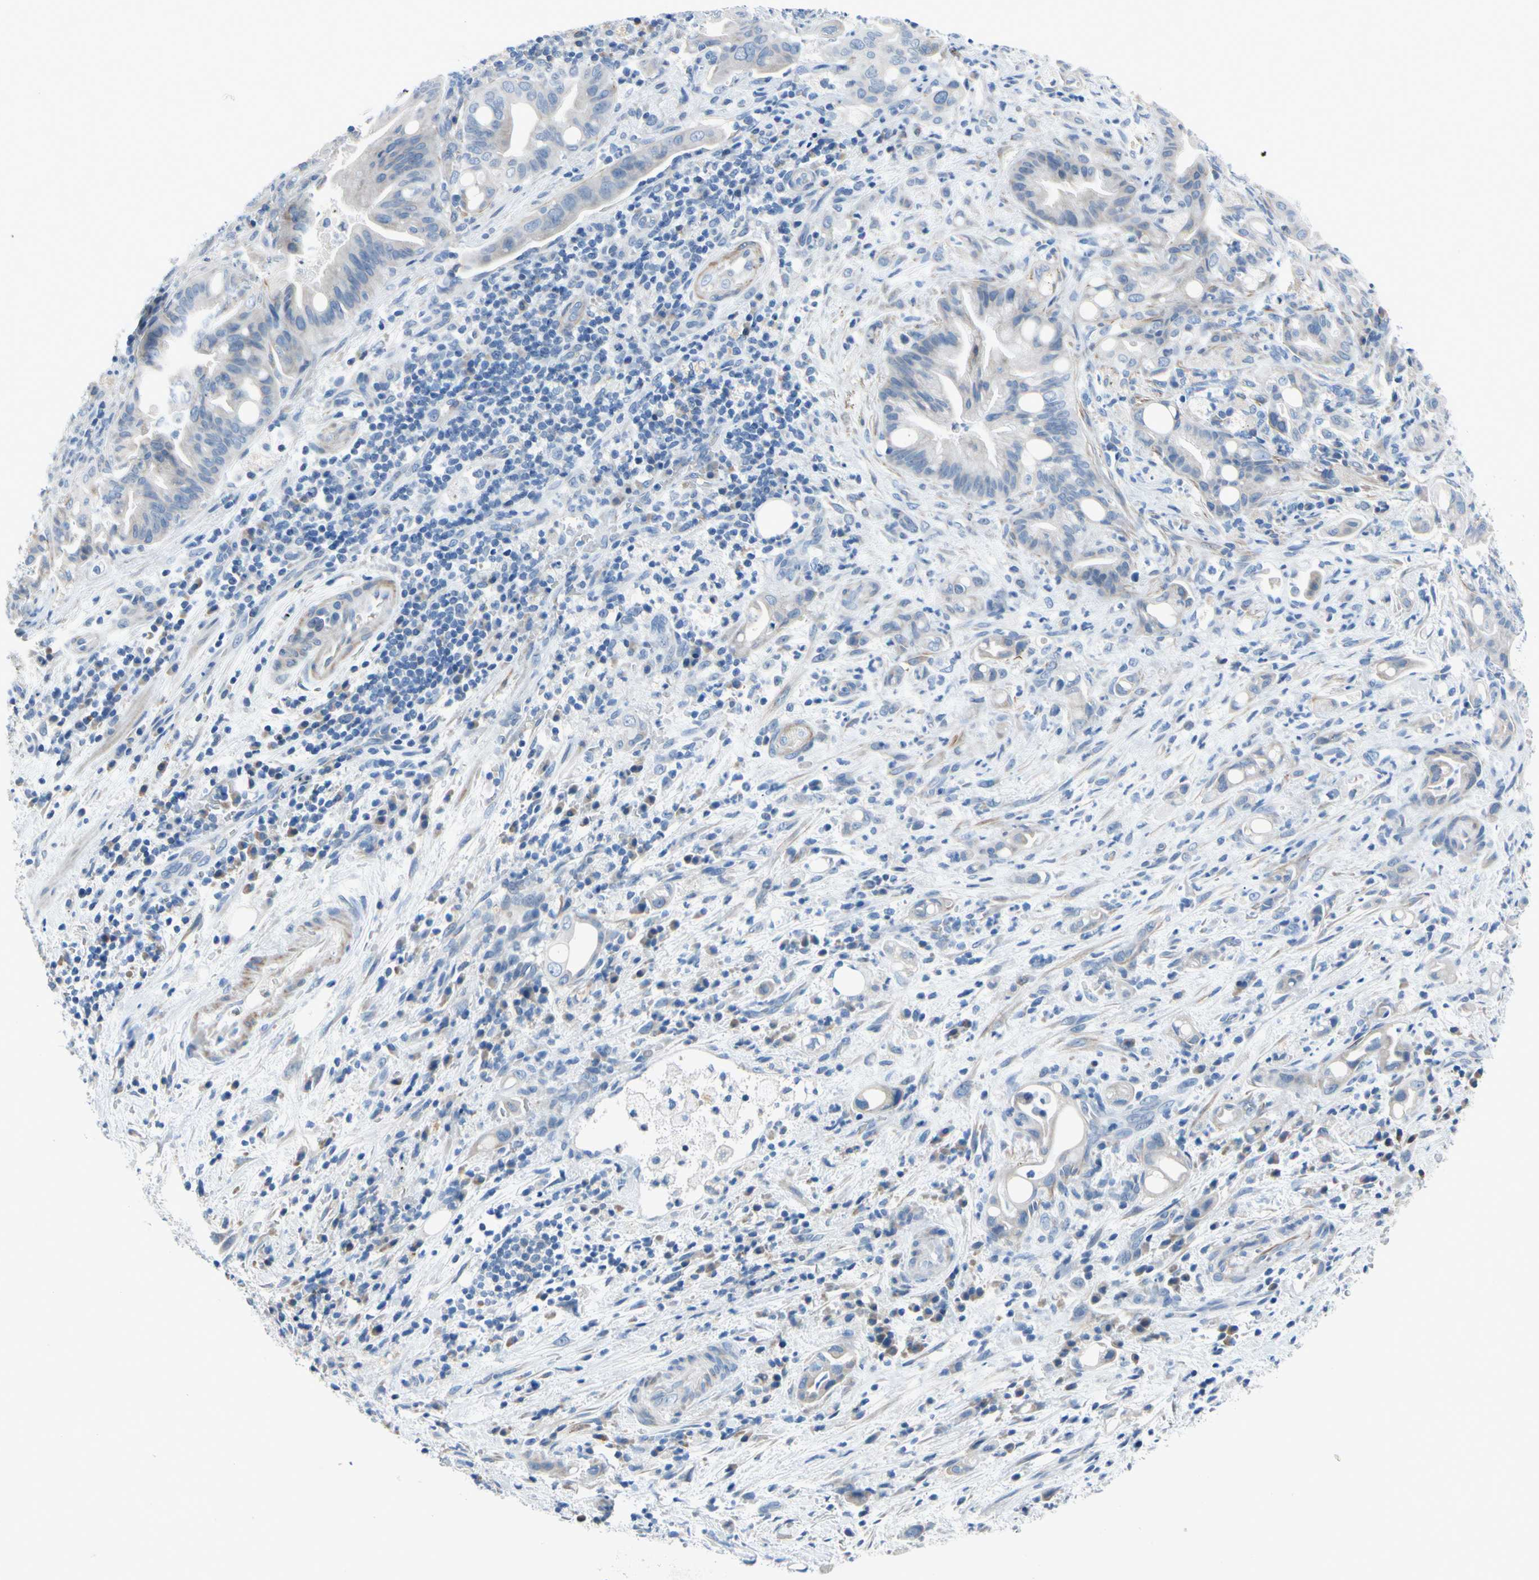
{"staining": {"intensity": "negative", "quantity": "none", "location": "none"}, "tissue": "liver cancer", "cell_type": "Tumor cells", "image_type": "cancer", "snomed": [{"axis": "morphology", "description": "Cholangiocarcinoma"}, {"axis": "topography", "description": "Liver"}], "caption": "Liver cancer was stained to show a protein in brown. There is no significant staining in tumor cells.", "gene": "FCER2", "patient": {"sex": "female", "age": 68}}